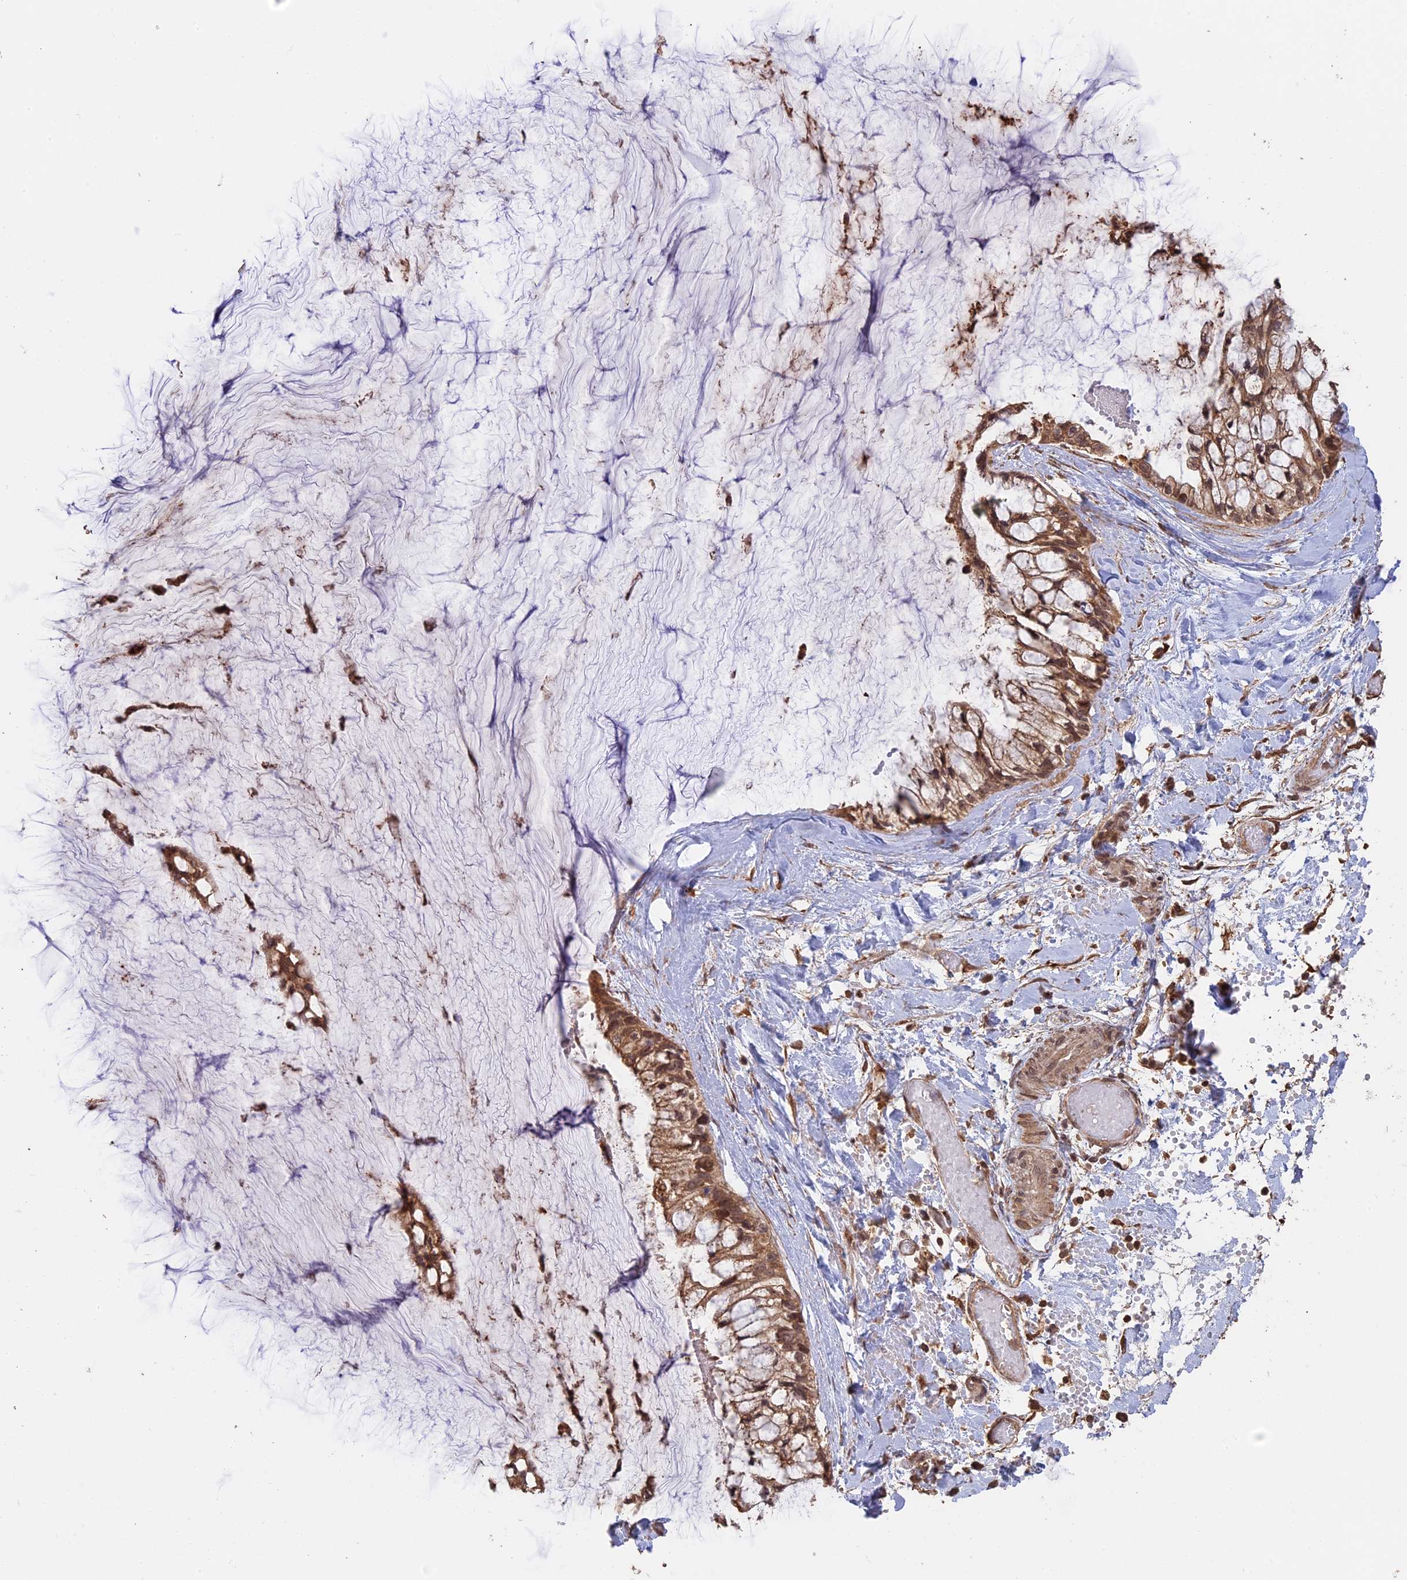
{"staining": {"intensity": "moderate", "quantity": ">75%", "location": "cytoplasmic/membranous,nuclear"}, "tissue": "ovarian cancer", "cell_type": "Tumor cells", "image_type": "cancer", "snomed": [{"axis": "morphology", "description": "Cystadenocarcinoma, mucinous, NOS"}, {"axis": "topography", "description": "Ovary"}], "caption": "Protein staining of ovarian mucinous cystadenocarcinoma tissue displays moderate cytoplasmic/membranous and nuclear positivity in approximately >75% of tumor cells.", "gene": "FAM210B", "patient": {"sex": "female", "age": 39}}